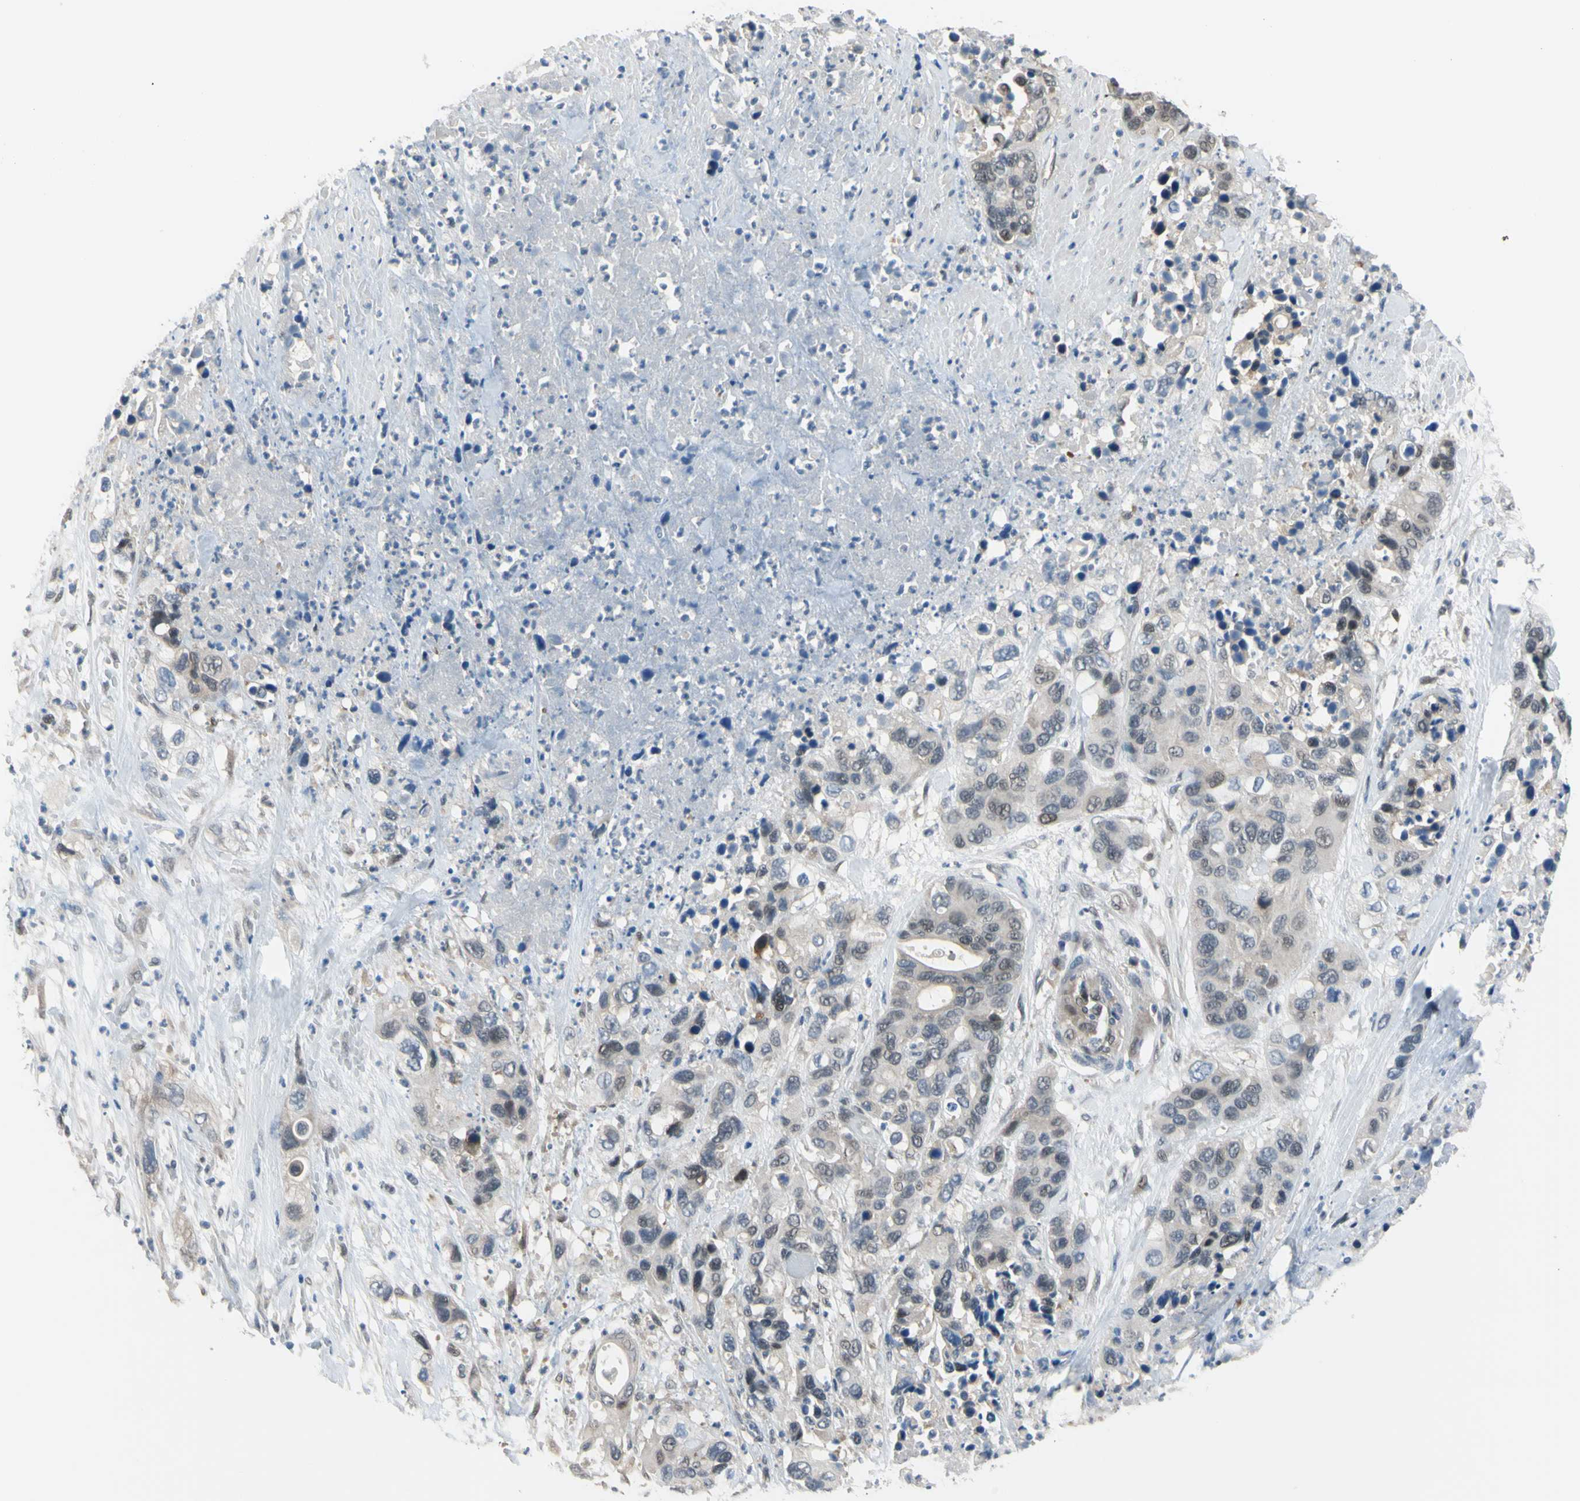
{"staining": {"intensity": "weak", "quantity": "<25%", "location": "nuclear"}, "tissue": "pancreatic cancer", "cell_type": "Tumor cells", "image_type": "cancer", "snomed": [{"axis": "morphology", "description": "Adenocarcinoma, NOS"}, {"axis": "topography", "description": "Pancreas"}], "caption": "Tumor cells are negative for brown protein staining in pancreatic cancer.", "gene": "HSPA4", "patient": {"sex": "female", "age": 71}}